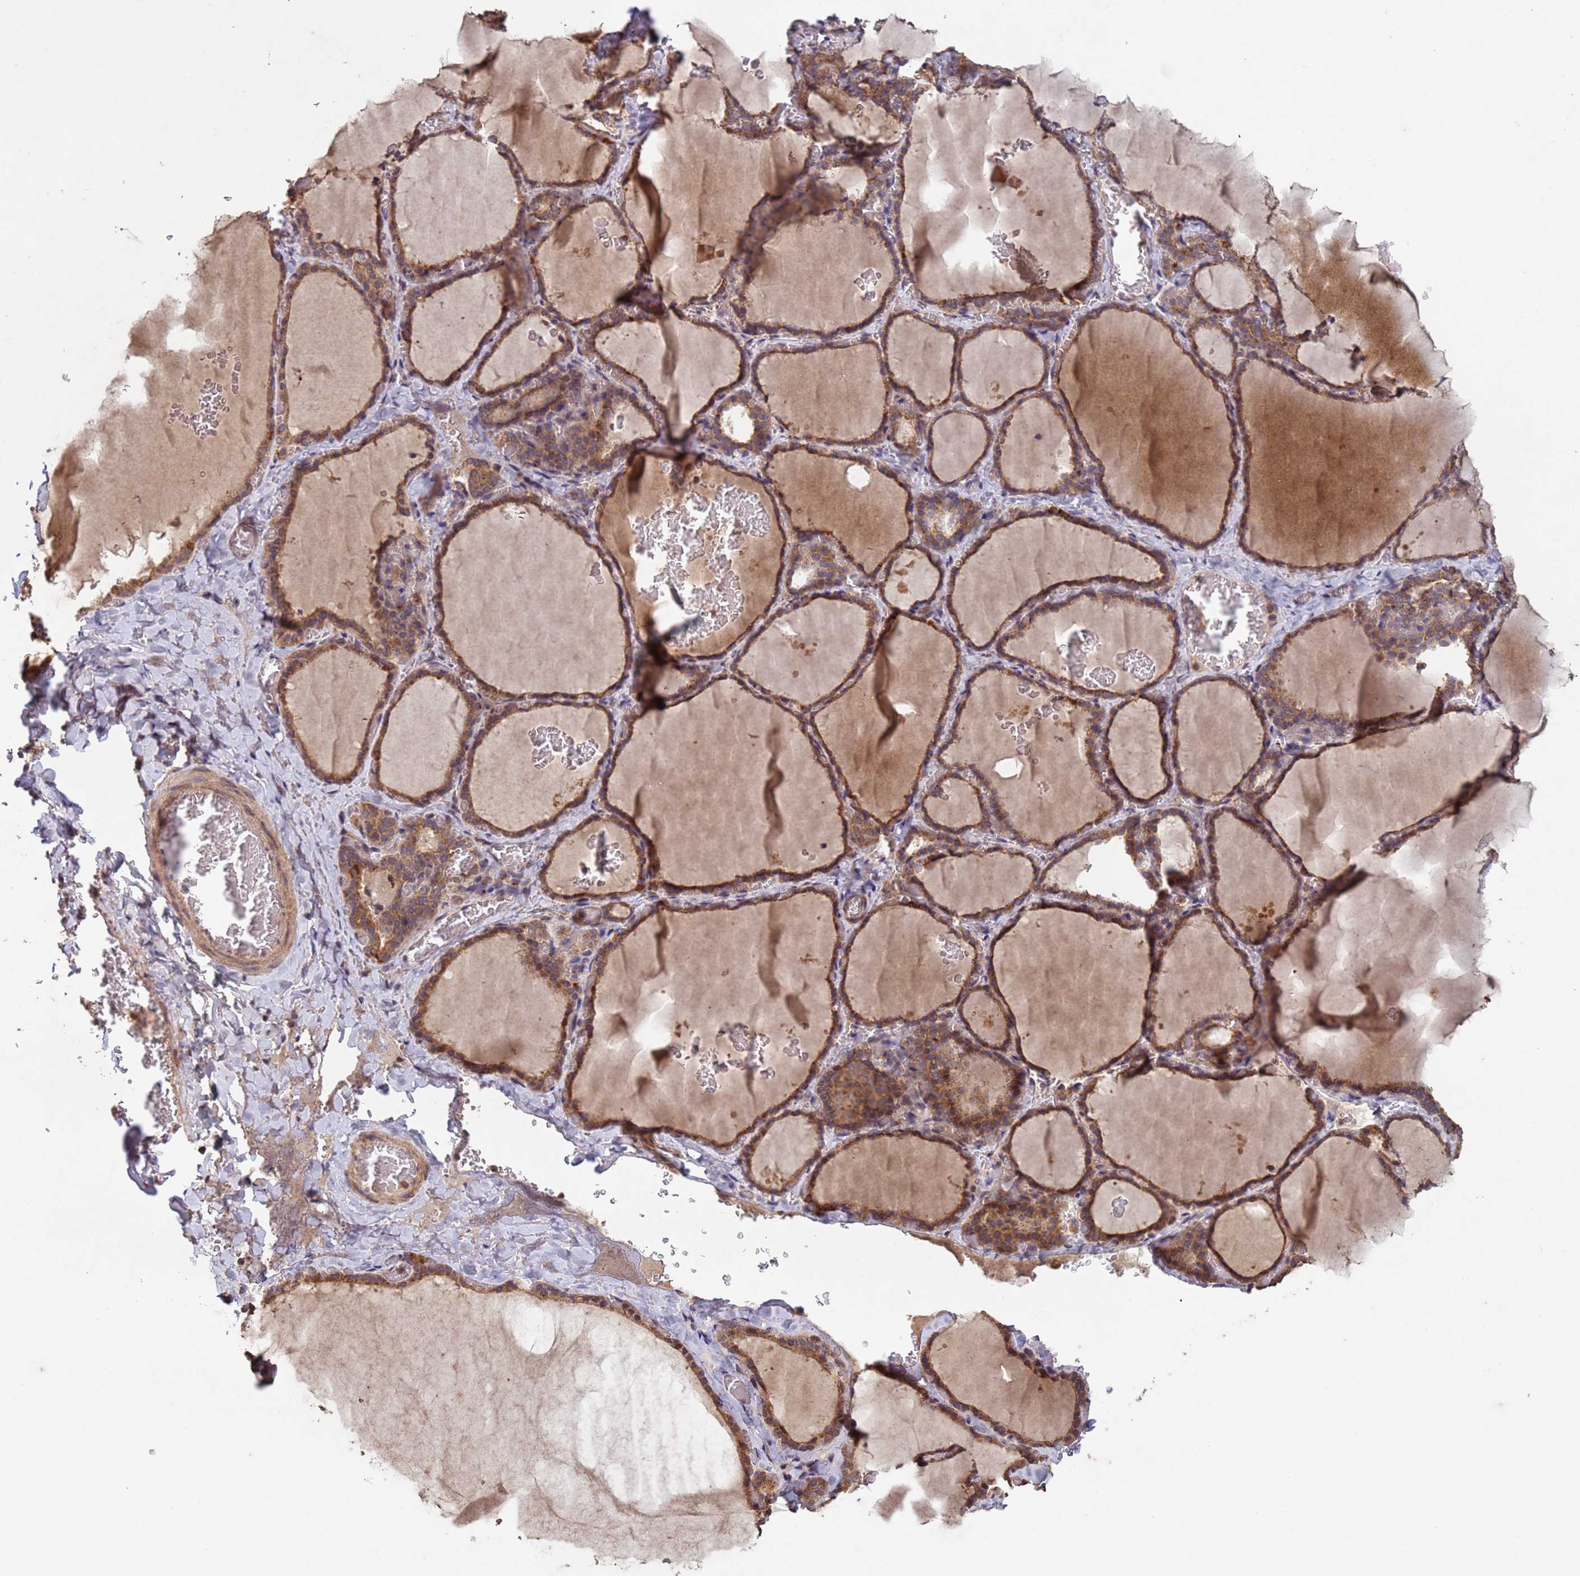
{"staining": {"intensity": "moderate", "quantity": ">75%", "location": "cytoplasmic/membranous"}, "tissue": "thyroid gland", "cell_type": "Glandular cells", "image_type": "normal", "snomed": [{"axis": "morphology", "description": "Normal tissue, NOS"}, {"axis": "topography", "description": "Thyroid gland"}], "caption": "IHC of normal thyroid gland reveals medium levels of moderate cytoplasmic/membranous positivity in about >75% of glandular cells. Nuclei are stained in blue.", "gene": "FASTKD1", "patient": {"sex": "female", "age": 39}}